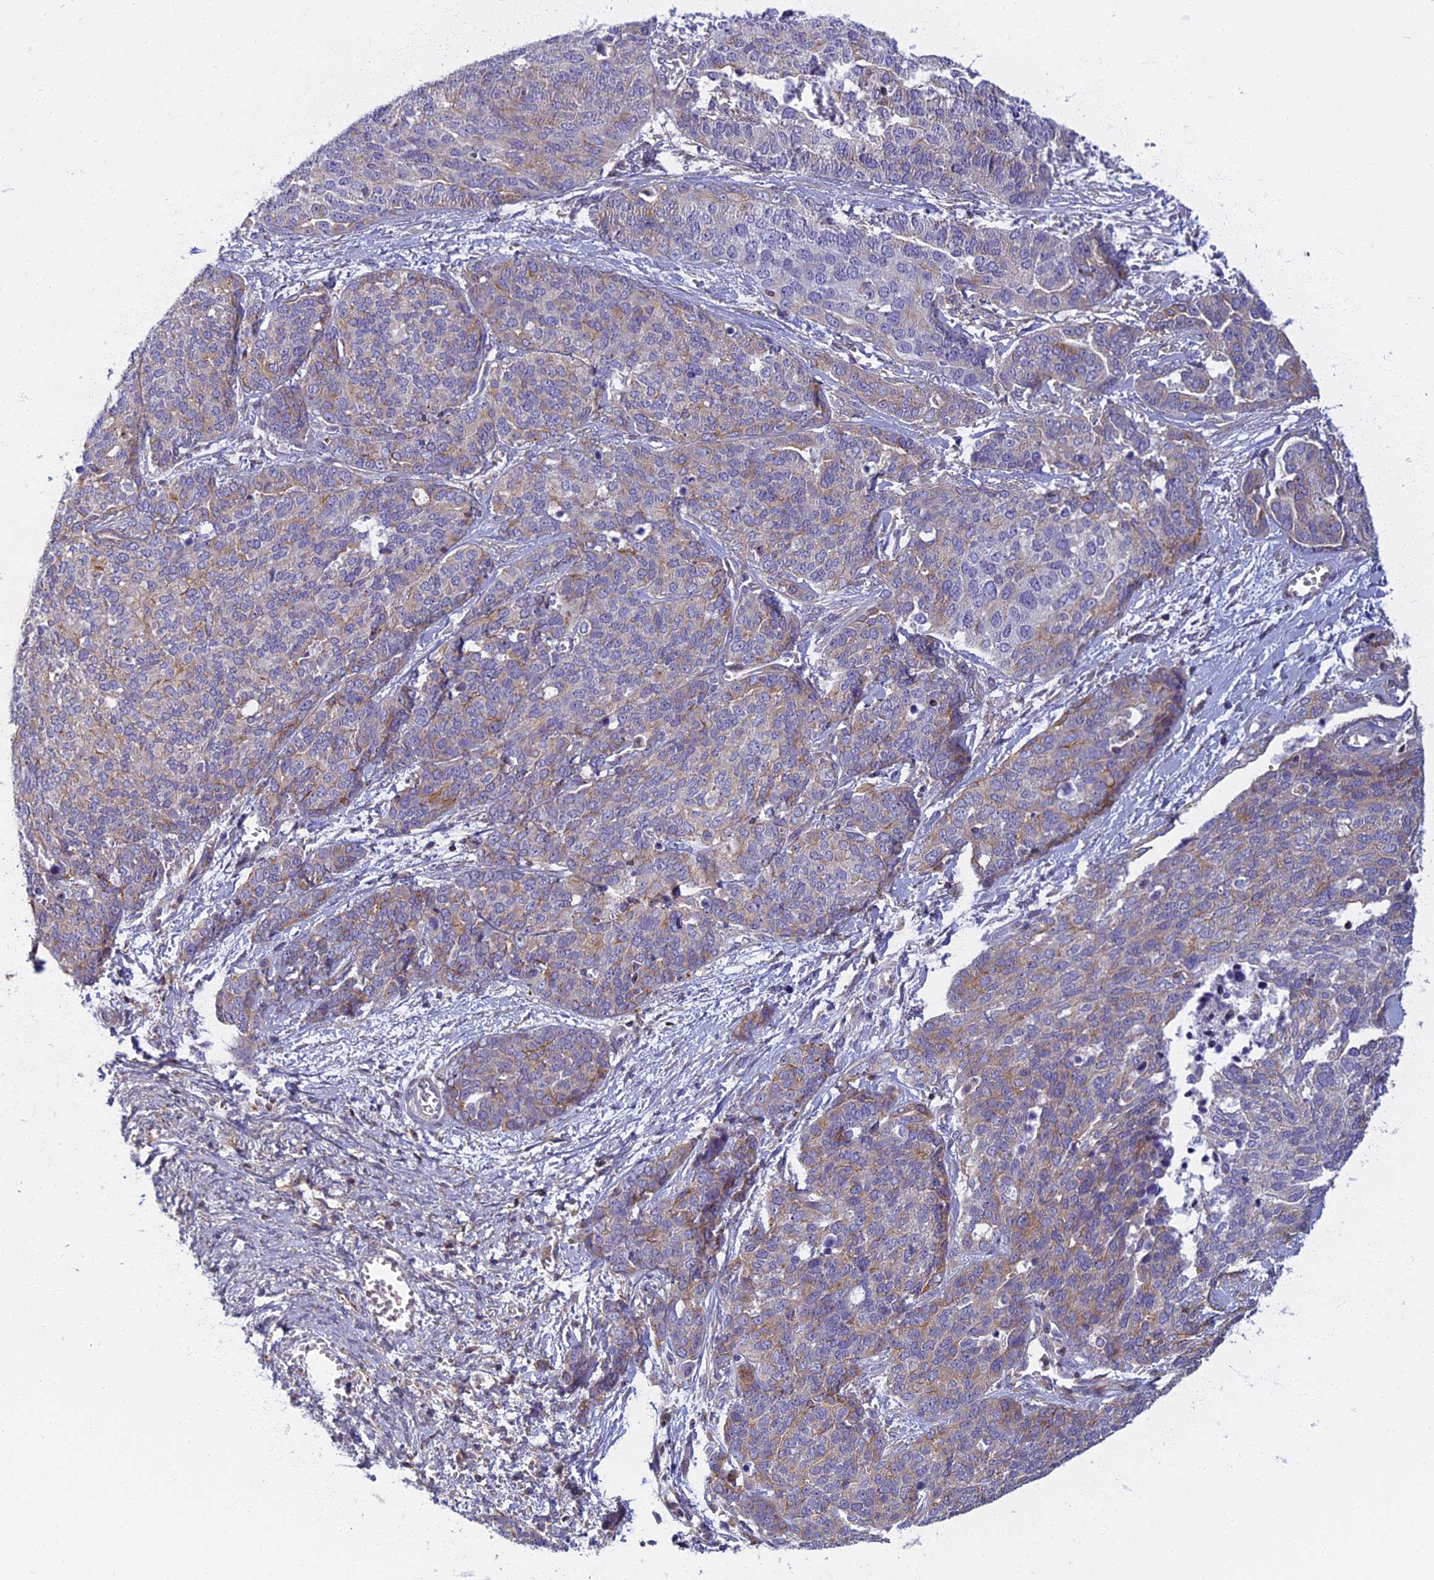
{"staining": {"intensity": "weak", "quantity": "25%-75%", "location": "cytoplasmic/membranous"}, "tissue": "ovarian cancer", "cell_type": "Tumor cells", "image_type": "cancer", "snomed": [{"axis": "morphology", "description": "Cystadenocarcinoma, serous, NOS"}, {"axis": "topography", "description": "Ovary"}], "caption": "Weak cytoplasmic/membranous positivity is appreciated in about 25%-75% of tumor cells in ovarian cancer (serous cystadenocarcinoma).", "gene": "NOL10", "patient": {"sex": "female", "age": 44}}